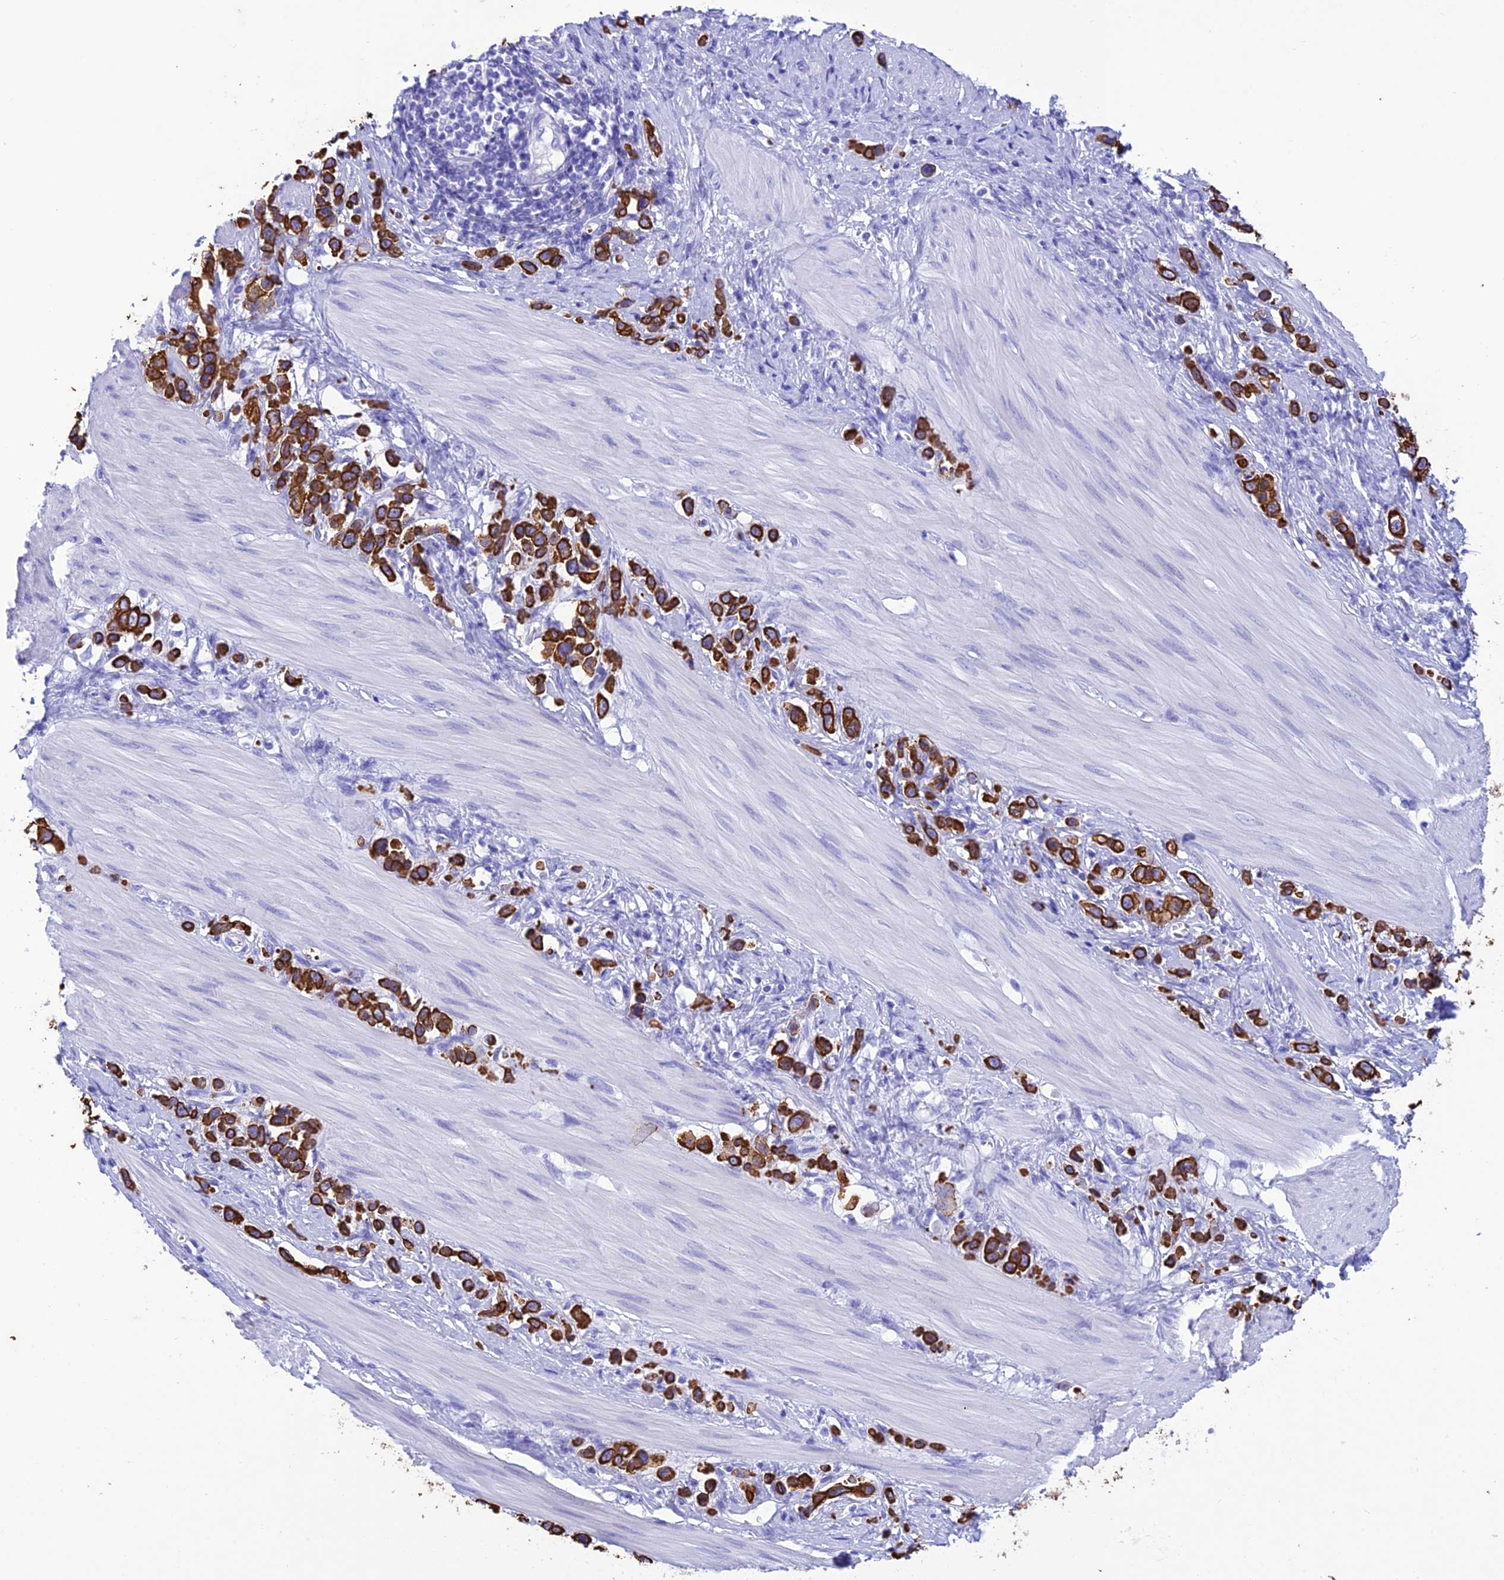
{"staining": {"intensity": "strong", "quantity": ">75%", "location": "cytoplasmic/membranous"}, "tissue": "stomach cancer", "cell_type": "Tumor cells", "image_type": "cancer", "snomed": [{"axis": "morphology", "description": "Adenocarcinoma, NOS"}, {"axis": "topography", "description": "Stomach"}], "caption": "Human stomach cancer stained with a brown dye demonstrates strong cytoplasmic/membranous positive positivity in about >75% of tumor cells.", "gene": "VPS52", "patient": {"sex": "female", "age": 65}}